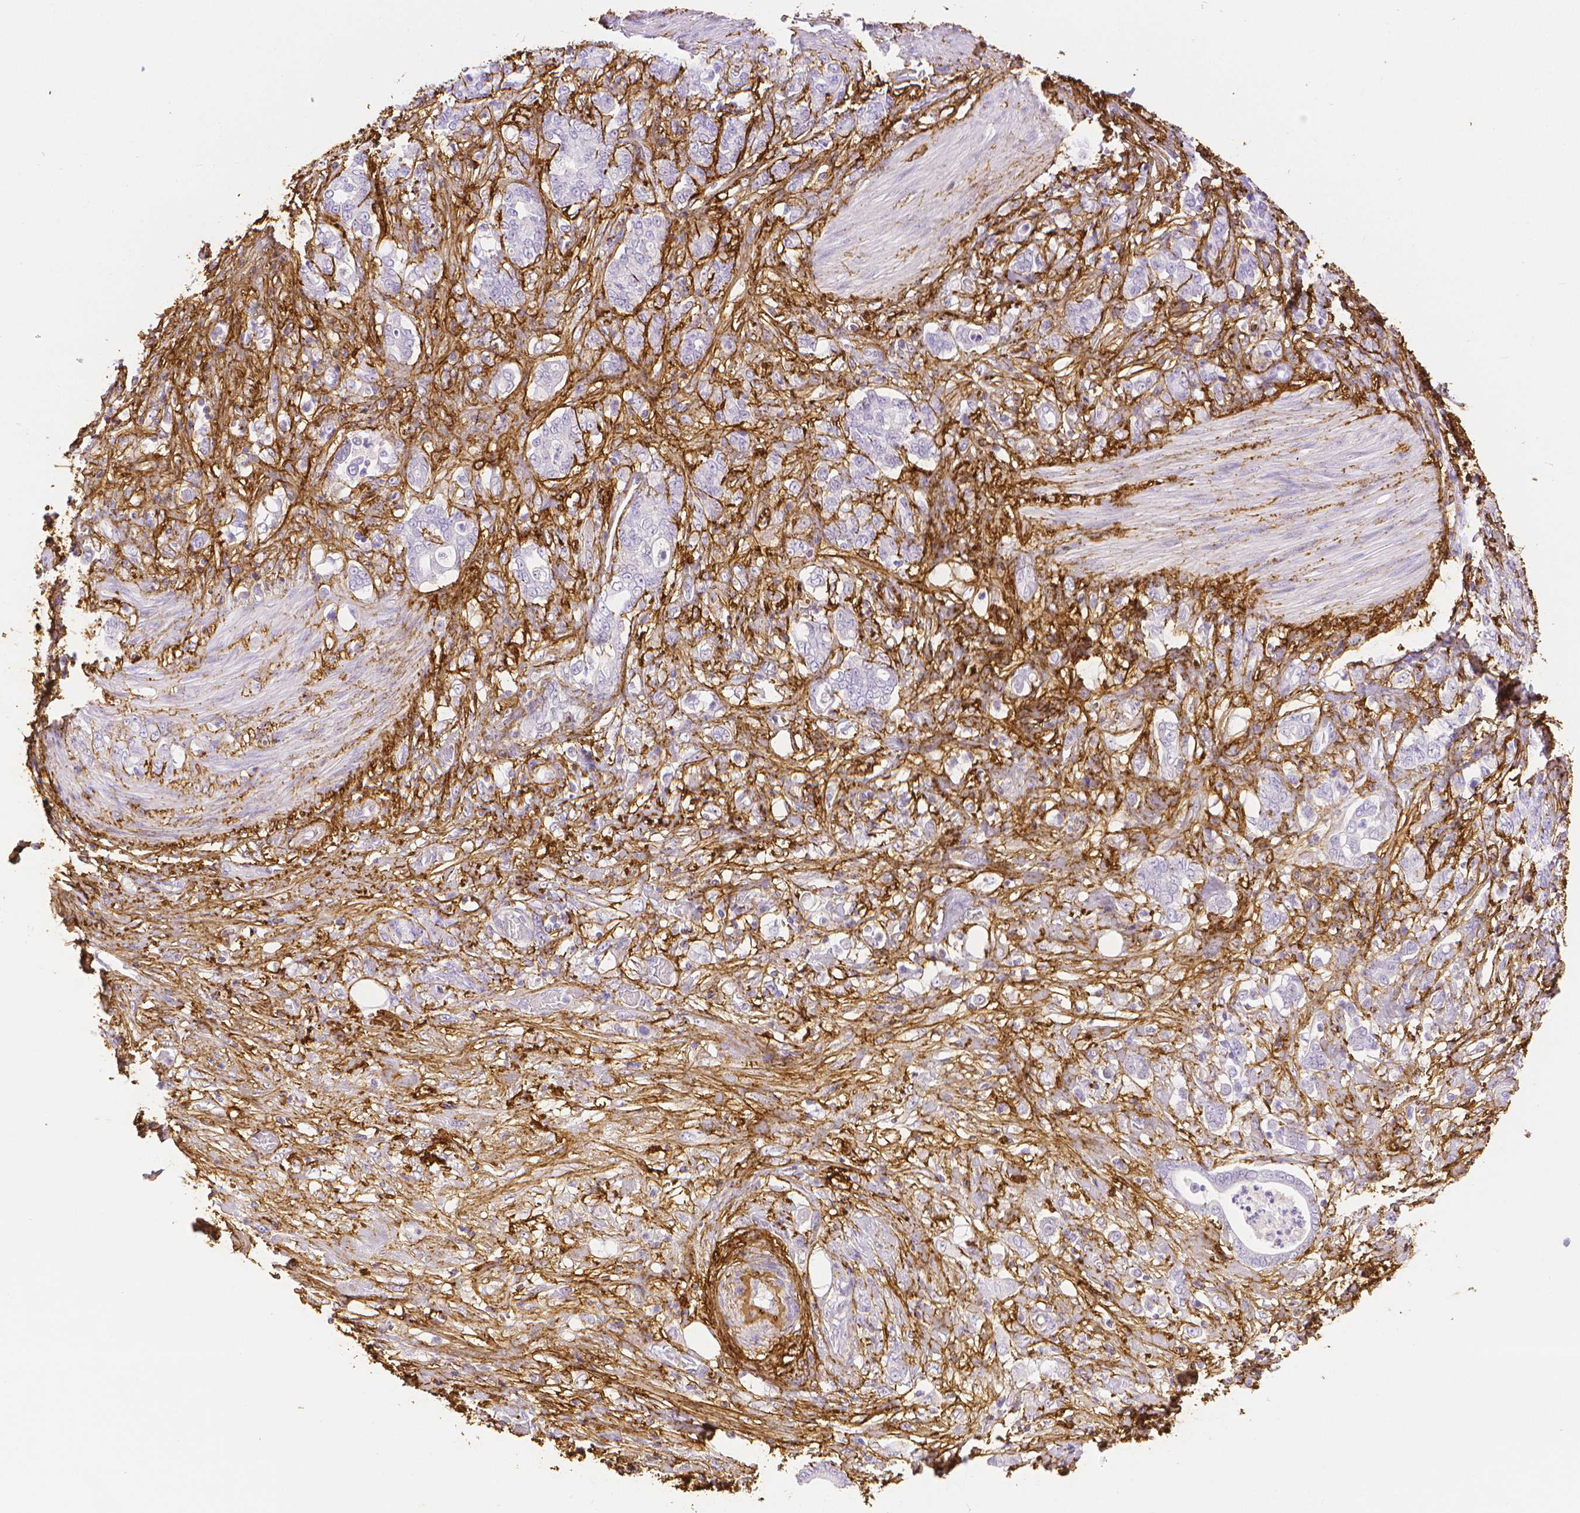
{"staining": {"intensity": "negative", "quantity": "none", "location": "none"}, "tissue": "stomach cancer", "cell_type": "Tumor cells", "image_type": "cancer", "snomed": [{"axis": "morphology", "description": "Adenocarcinoma, NOS"}, {"axis": "topography", "description": "Stomach"}], "caption": "This is an IHC image of adenocarcinoma (stomach). There is no staining in tumor cells.", "gene": "FBN1", "patient": {"sex": "female", "age": 79}}